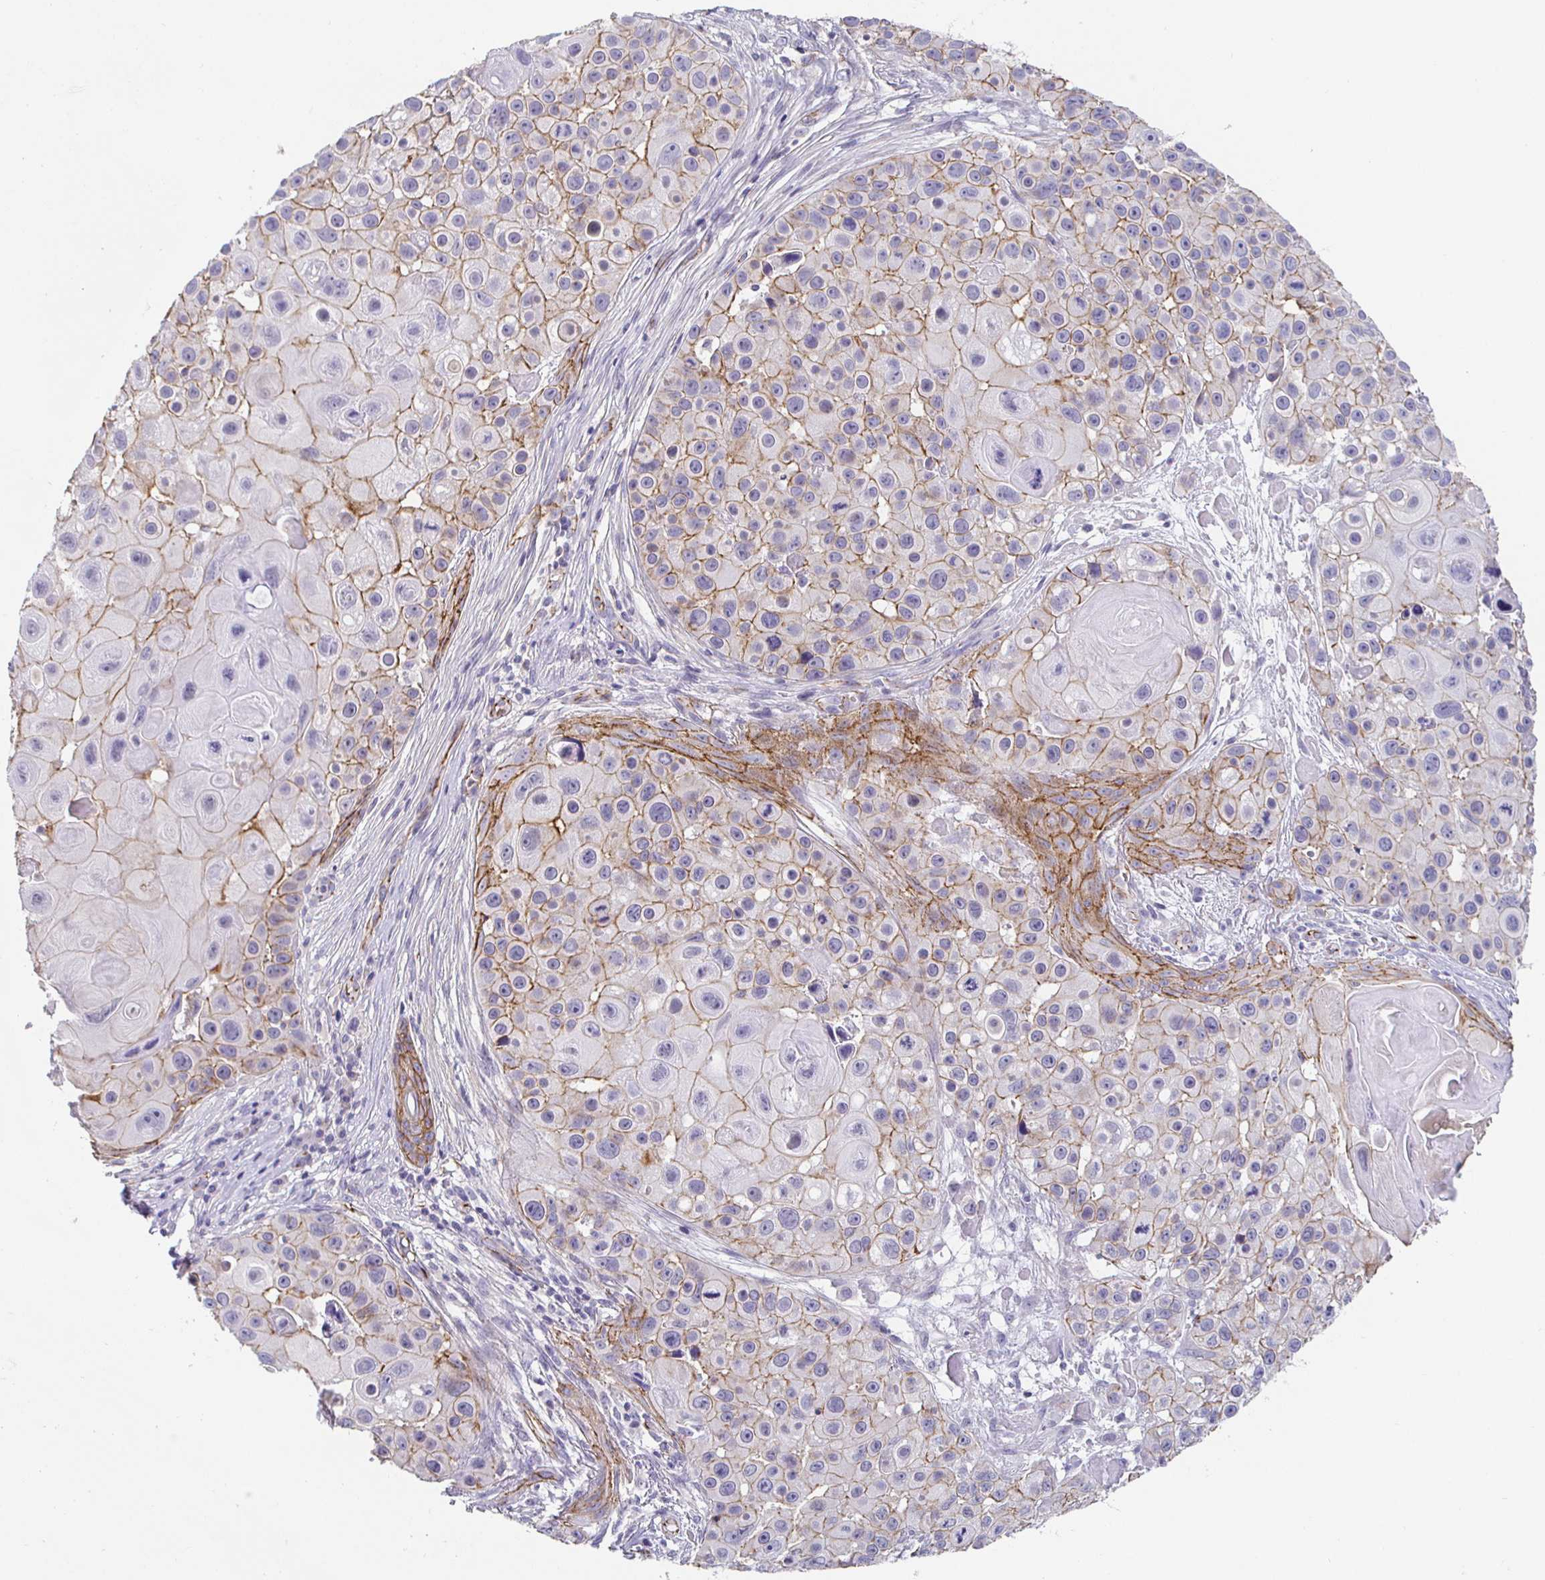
{"staining": {"intensity": "moderate", "quantity": "25%-75%", "location": "cytoplasmic/membranous"}, "tissue": "skin cancer", "cell_type": "Tumor cells", "image_type": "cancer", "snomed": [{"axis": "morphology", "description": "Squamous cell carcinoma, NOS"}, {"axis": "topography", "description": "Skin"}], "caption": "The photomicrograph displays a brown stain indicating the presence of a protein in the cytoplasmic/membranous of tumor cells in squamous cell carcinoma (skin).", "gene": "PIWIL3", "patient": {"sex": "male", "age": 92}}